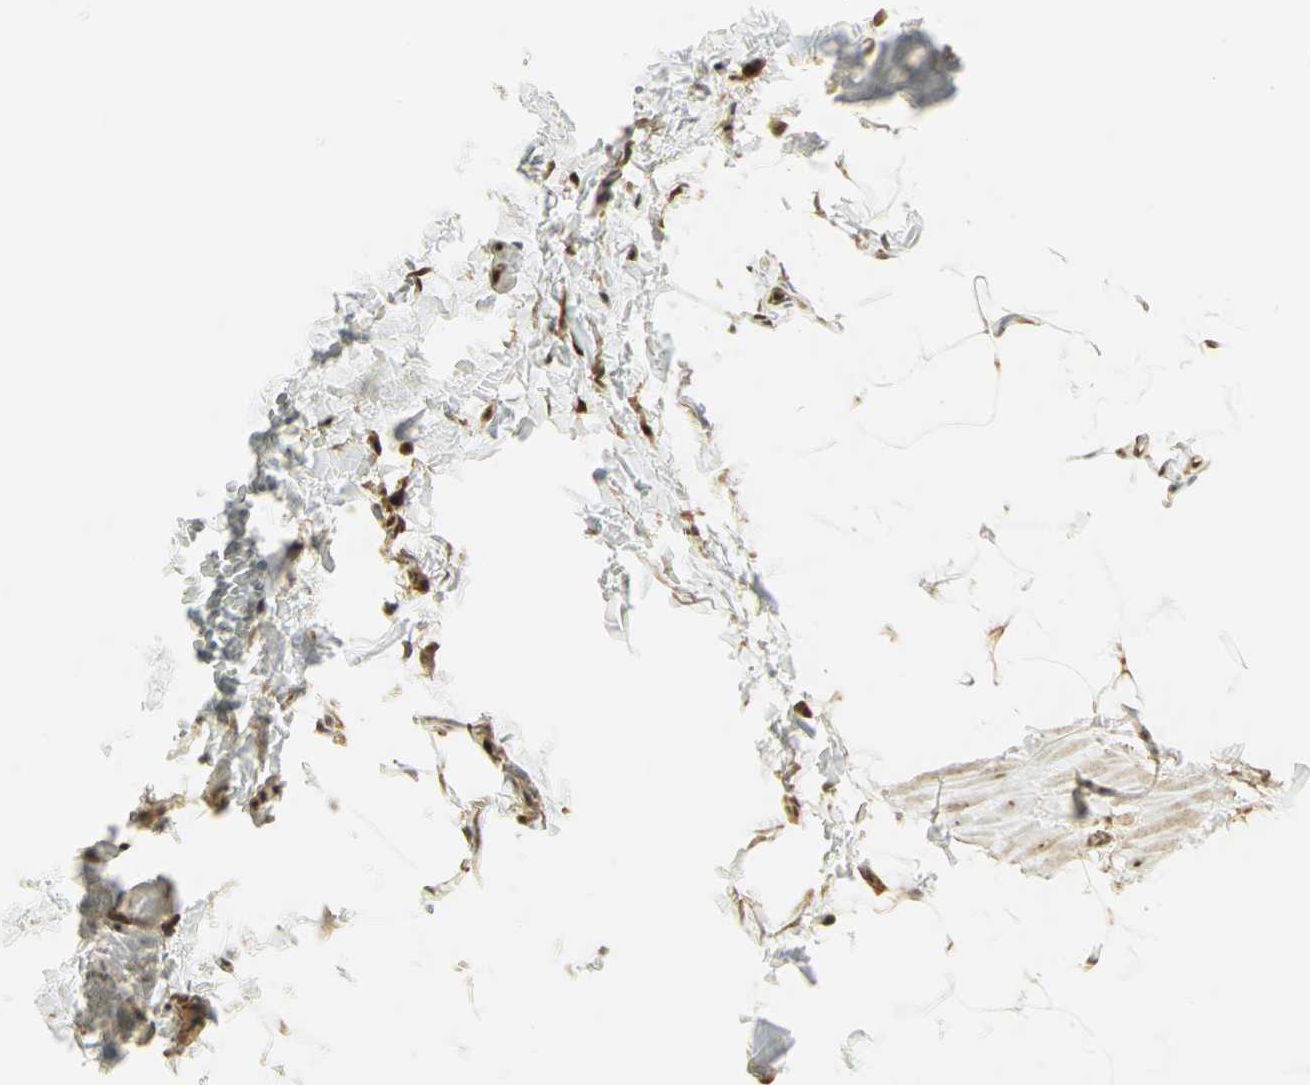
{"staining": {"intensity": "moderate", "quantity": ">75%", "location": "cytoplasmic/membranous"}, "tissue": "adipose tissue", "cell_type": "Adipocytes", "image_type": "normal", "snomed": [{"axis": "morphology", "description": "Normal tissue, NOS"}, {"axis": "topography", "description": "Vascular tissue"}], "caption": "Adipose tissue stained with IHC displays moderate cytoplasmic/membranous expression in approximately >75% of adipocytes. The protein is shown in brown color, while the nuclei are stained blue.", "gene": "EEA1", "patient": {"sex": "male", "age": 41}}